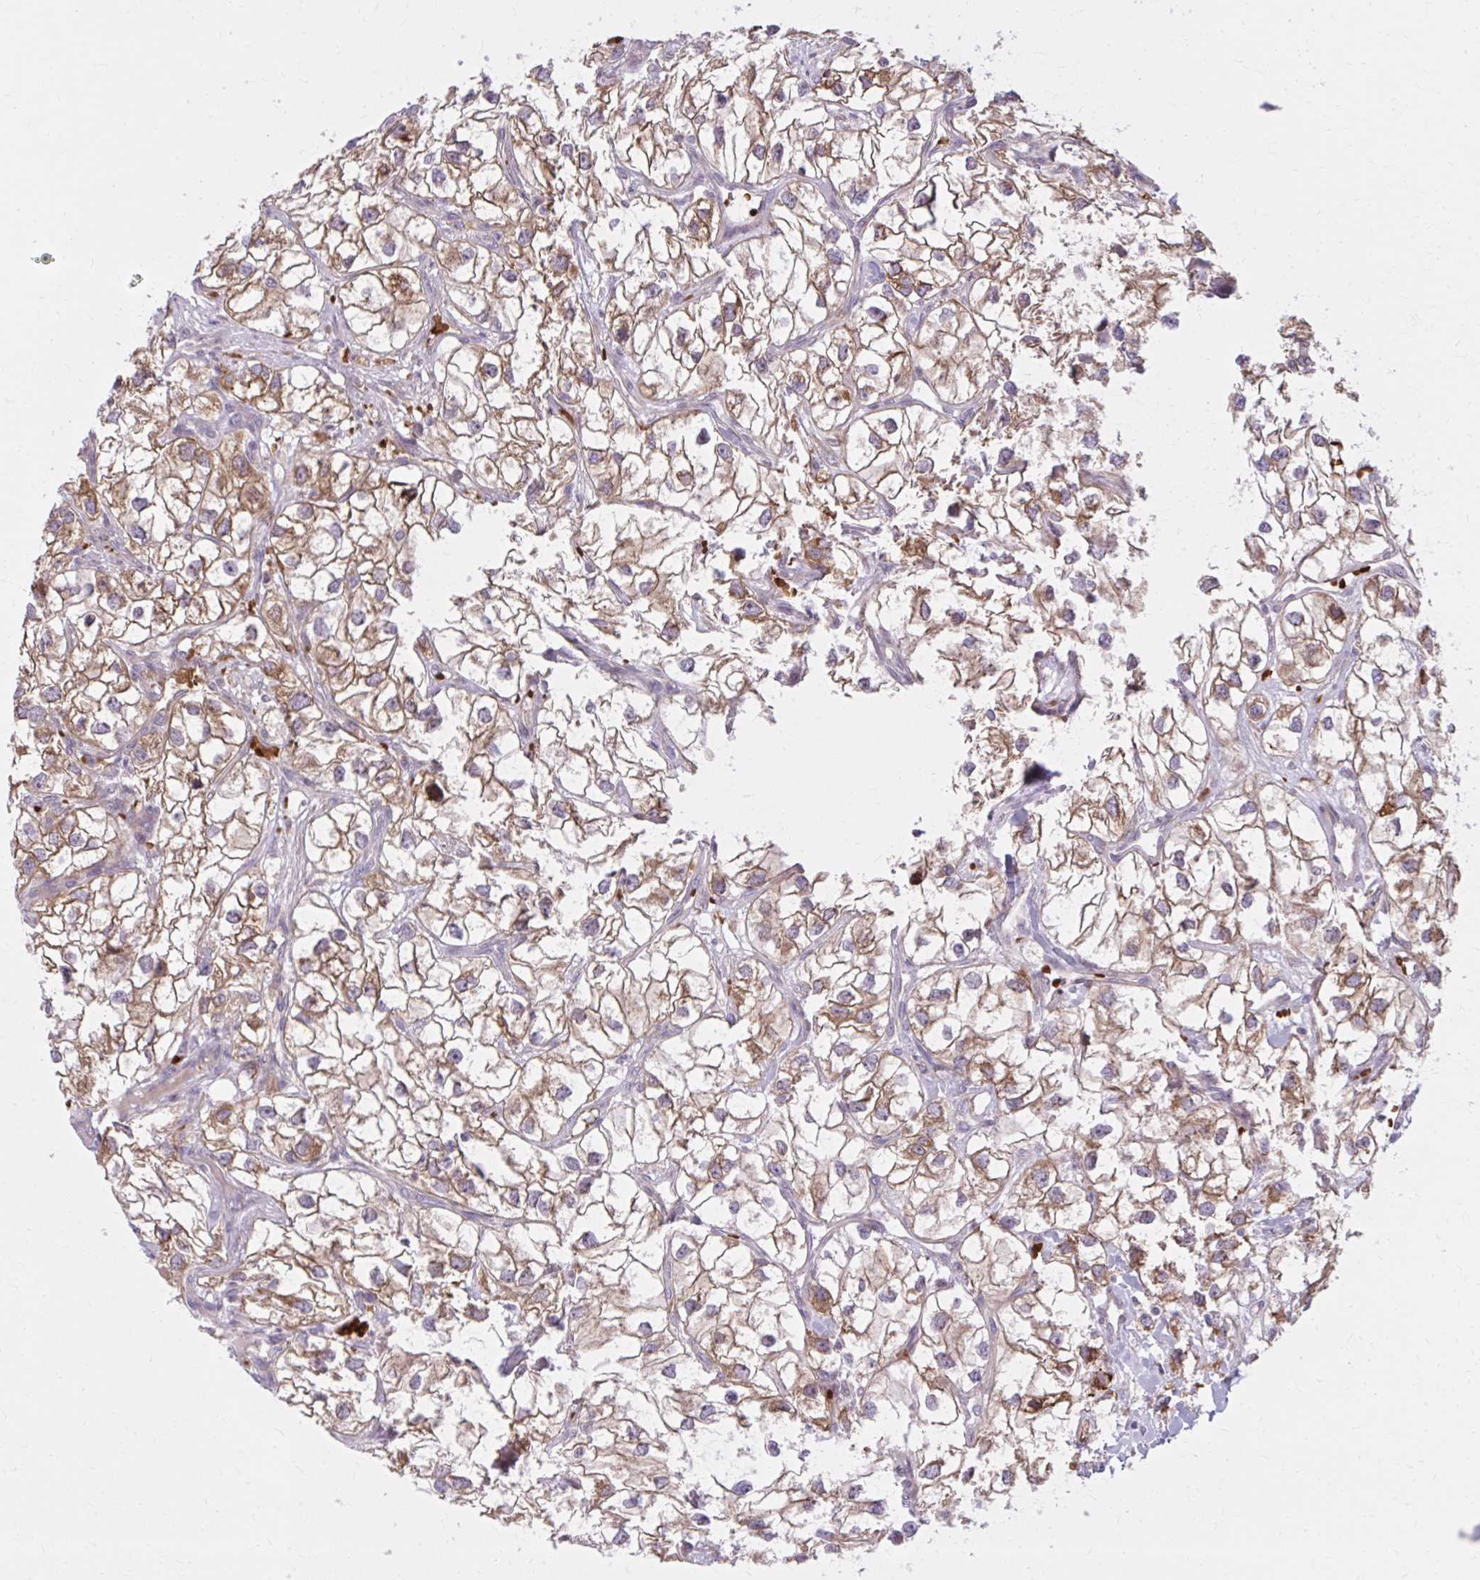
{"staining": {"intensity": "moderate", "quantity": ">75%", "location": "cytoplasmic/membranous"}, "tissue": "renal cancer", "cell_type": "Tumor cells", "image_type": "cancer", "snomed": [{"axis": "morphology", "description": "Adenocarcinoma, NOS"}, {"axis": "topography", "description": "Kidney"}], "caption": "This histopathology image shows renal adenocarcinoma stained with immunohistochemistry to label a protein in brown. The cytoplasmic/membranous of tumor cells show moderate positivity for the protein. Nuclei are counter-stained blue.", "gene": "SNF8", "patient": {"sex": "male", "age": 59}}